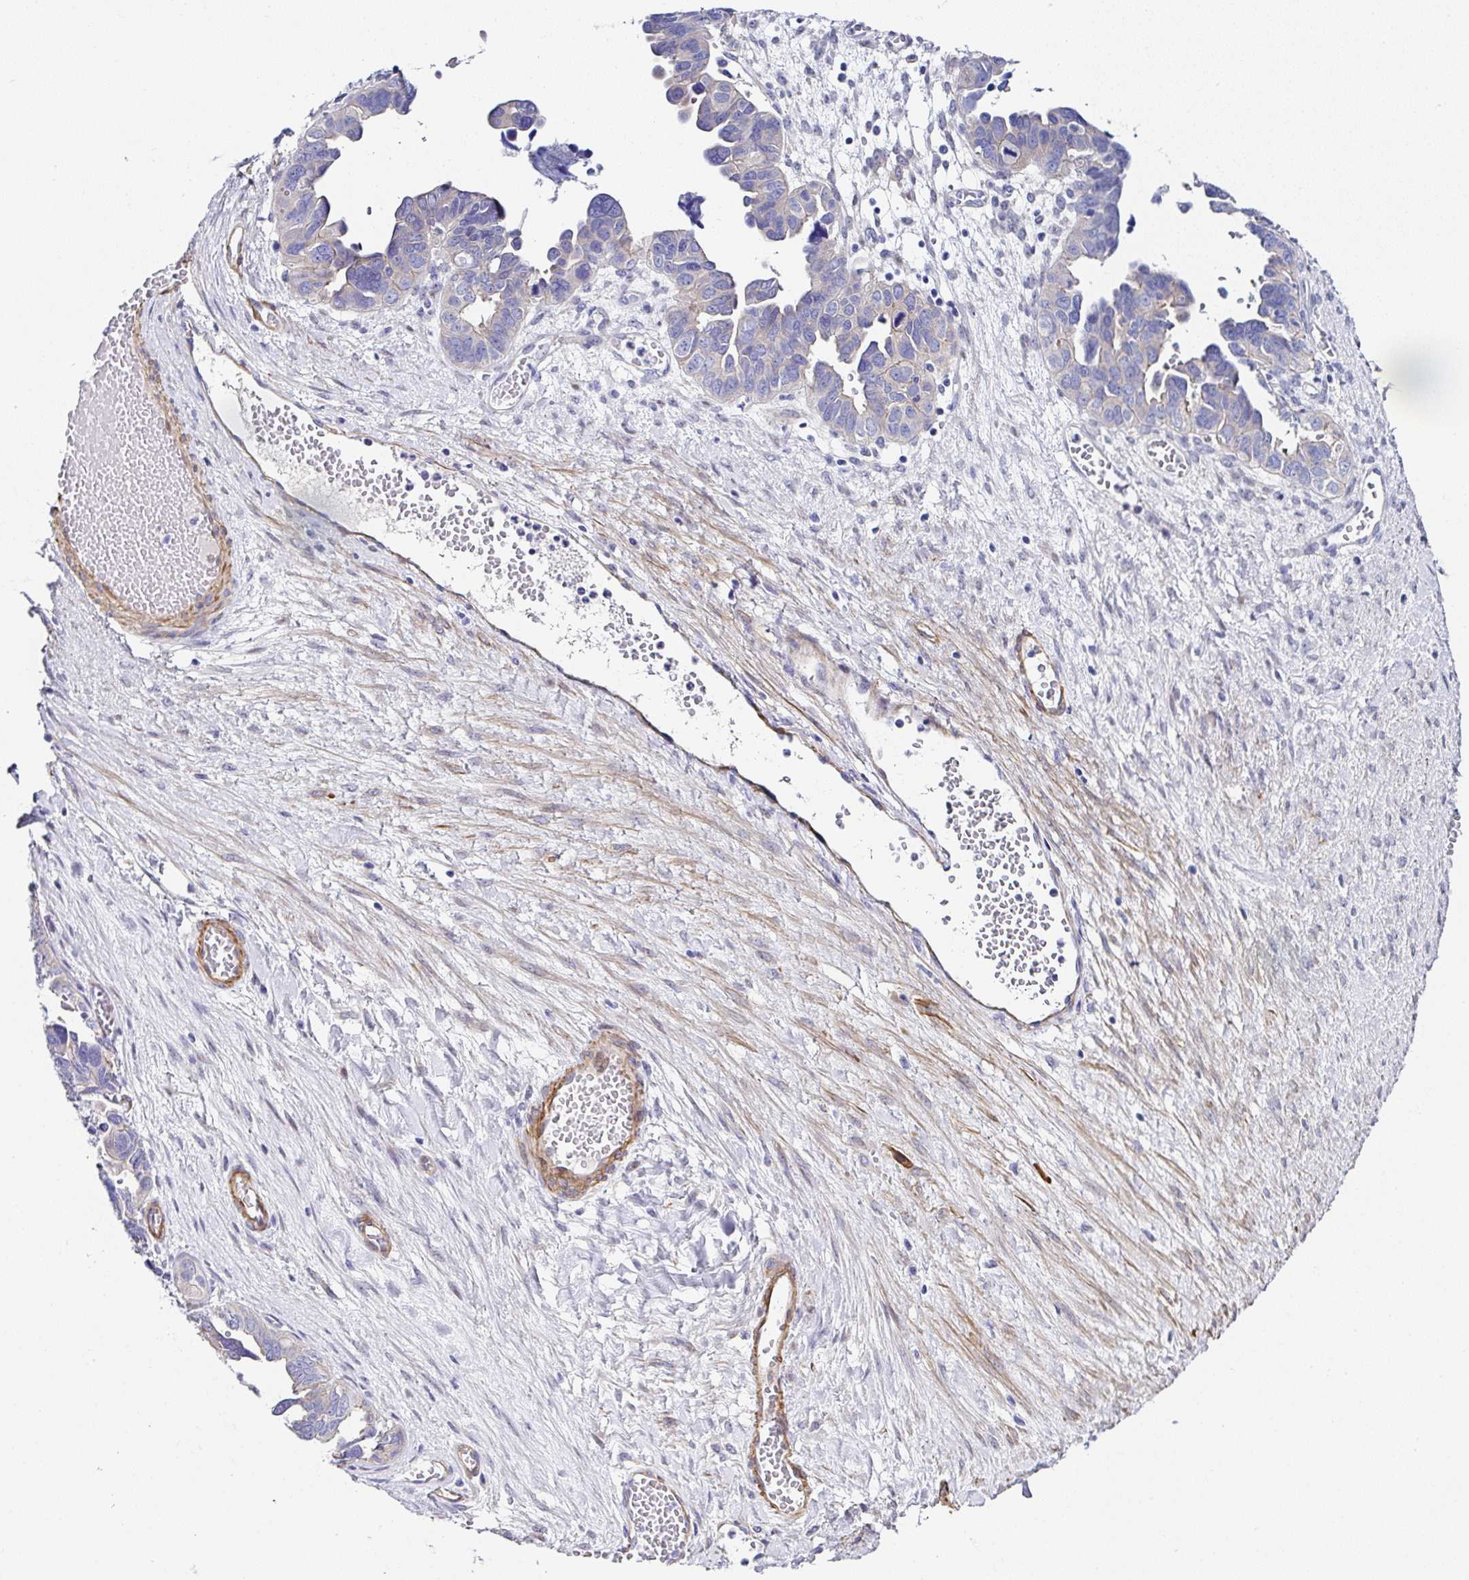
{"staining": {"intensity": "weak", "quantity": "<25%", "location": "cytoplasmic/membranous"}, "tissue": "ovarian cancer", "cell_type": "Tumor cells", "image_type": "cancer", "snomed": [{"axis": "morphology", "description": "Cystadenocarcinoma, serous, NOS"}, {"axis": "topography", "description": "Ovary"}], "caption": "A high-resolution image shows immunohistochemistry staining of ovarian cancer, which exhibits no significant expression in tumor cells. (DAB immunohistochemistry (IHC), high magnification).", "gene": "PPFIA4", "patient": {"sex": "female", "age": 64}}